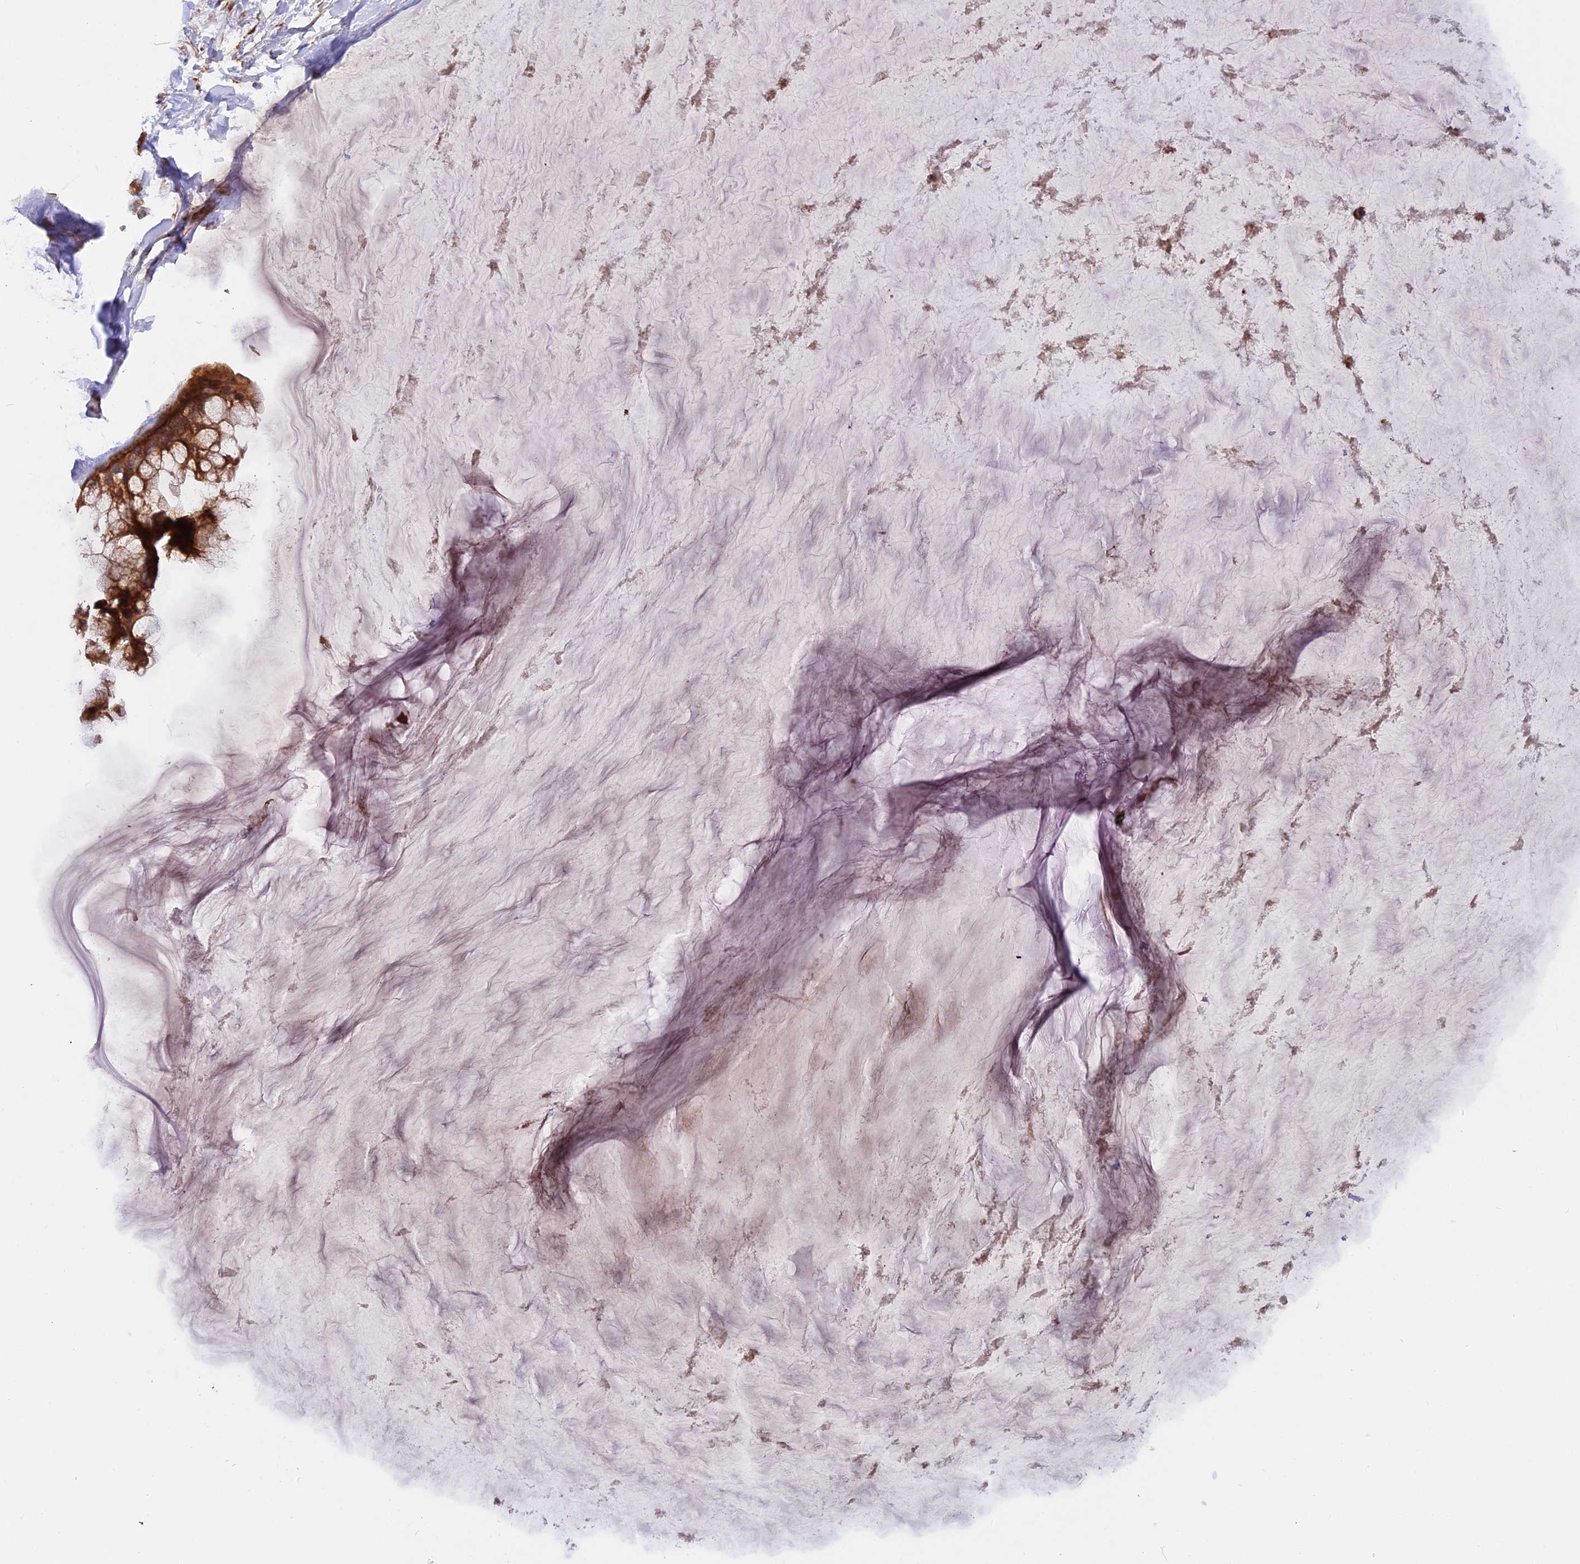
{"staining": {"intensity": "strong", "quantity": ">75%", "location": "cytoplasmic/membranous"}, "tissue": "ovarian cancer", "cell_type": "Tumor cells", "image_type": "cancer", "snomed": [{"axis": "morphology", "description": "Cystadenocarcinoma, mucinous, NOS"}, {"axis": "topography", "description": "Ovary"}], "caption": "Protein staining of mucinous cystadenocarcinoma (ovarian) tissue reveals strong cytoplasmic/membranous positivity in approximately >75% of tumor cells.", "gene": "GNPTAB", "patient": {"sex": "female", "age": 39}}